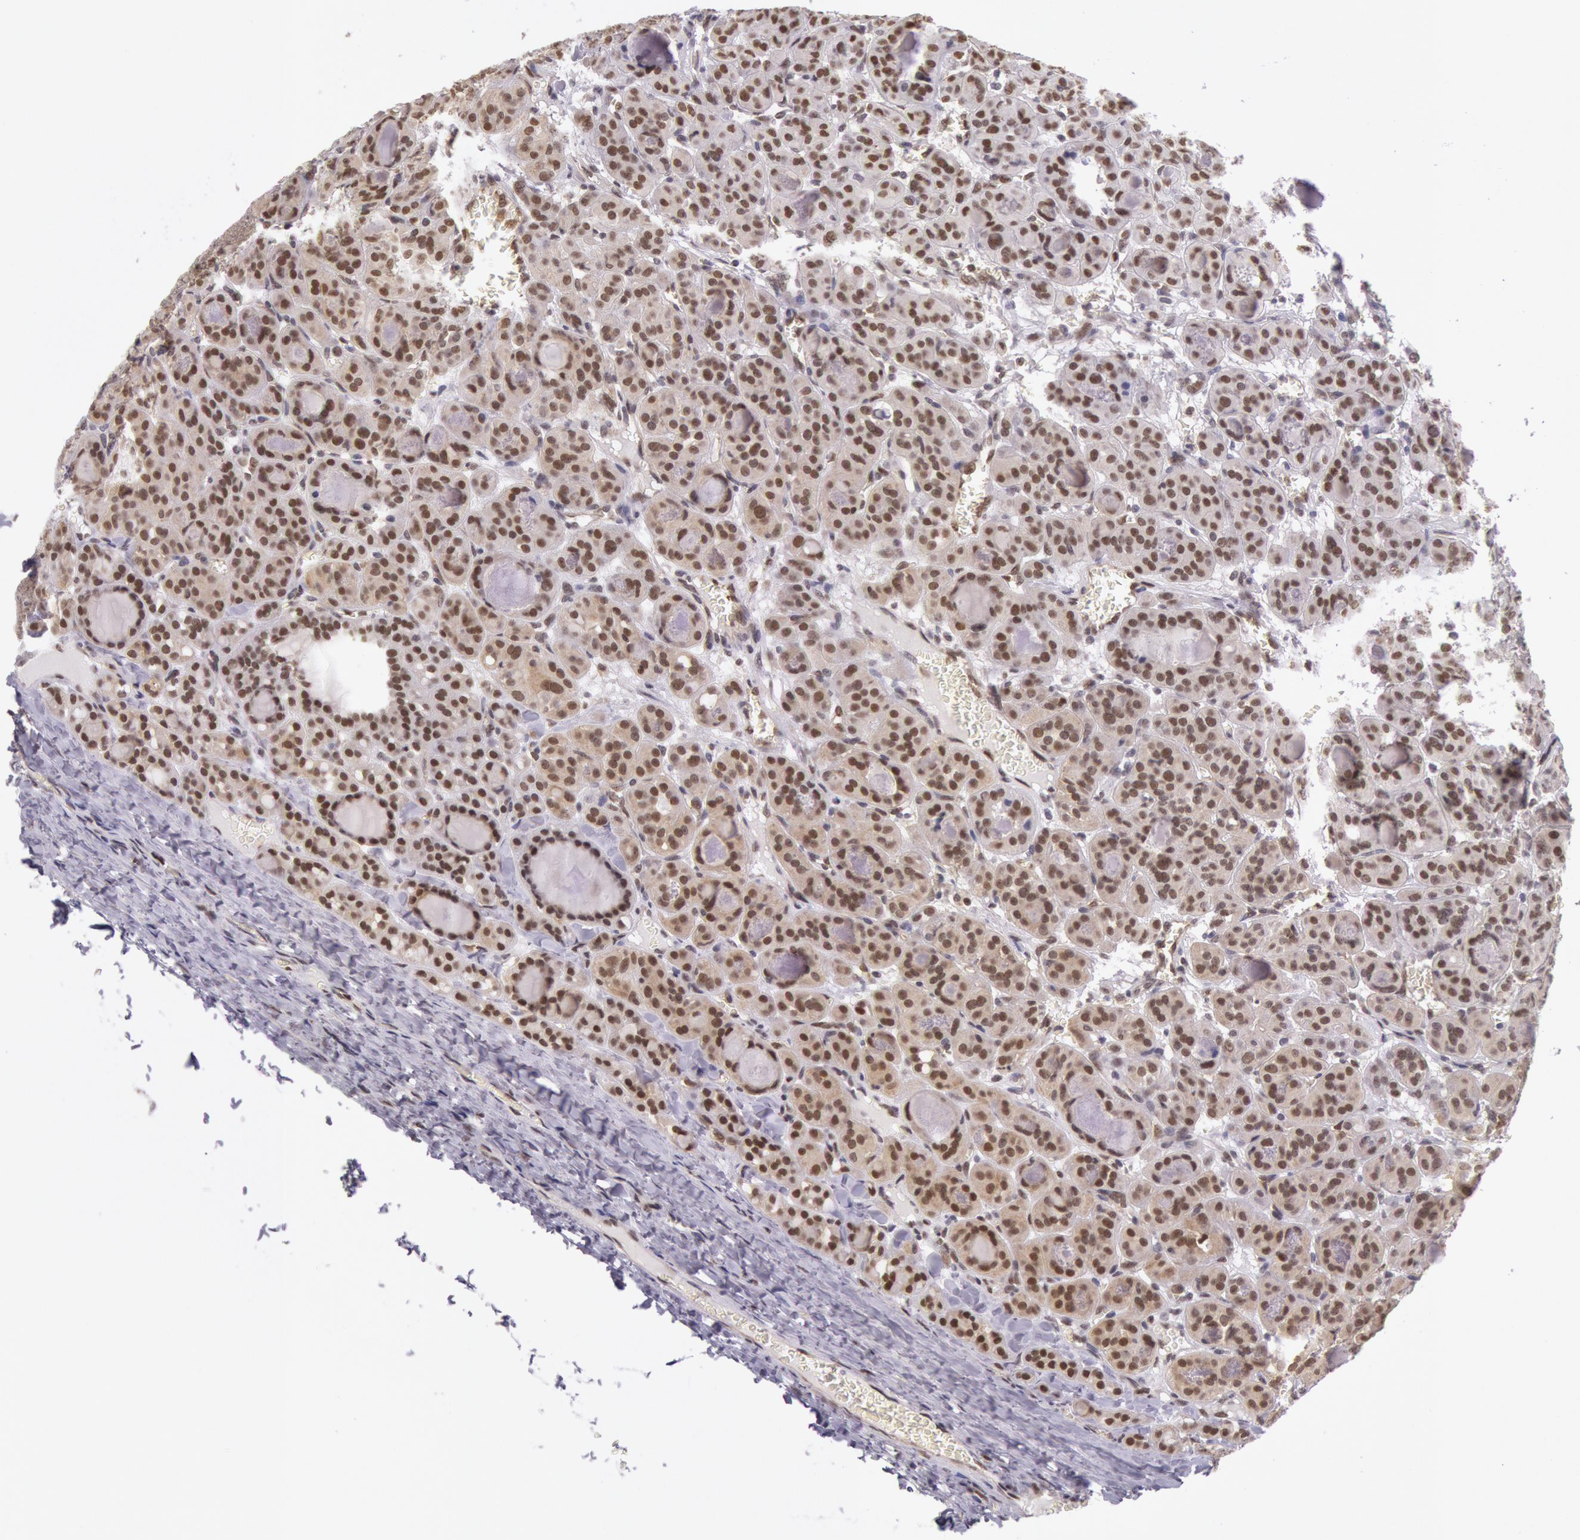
{"staining": {"intensity": "strong", "quantity": ">75%", "location": "nuclear"}, "tissue": "thyroid cancer", "cell_type": "Tumor cells", "image_type": "cancer", "snomed": [{"axis": "morphology", "description": "Follicular adenoma carcinoma, NOS"}, {"axis": "topography", "description": "Thyroid gland"}], "caption": "Thyroid cancer (follicular adenoma carcinoma) tissue exhibits strong nuclear staining in approximately >75% of tumor cells, visualized by immunohistochemistry.", "gene": "ESS2", "patient": {"sex": "female", "age": 71}}